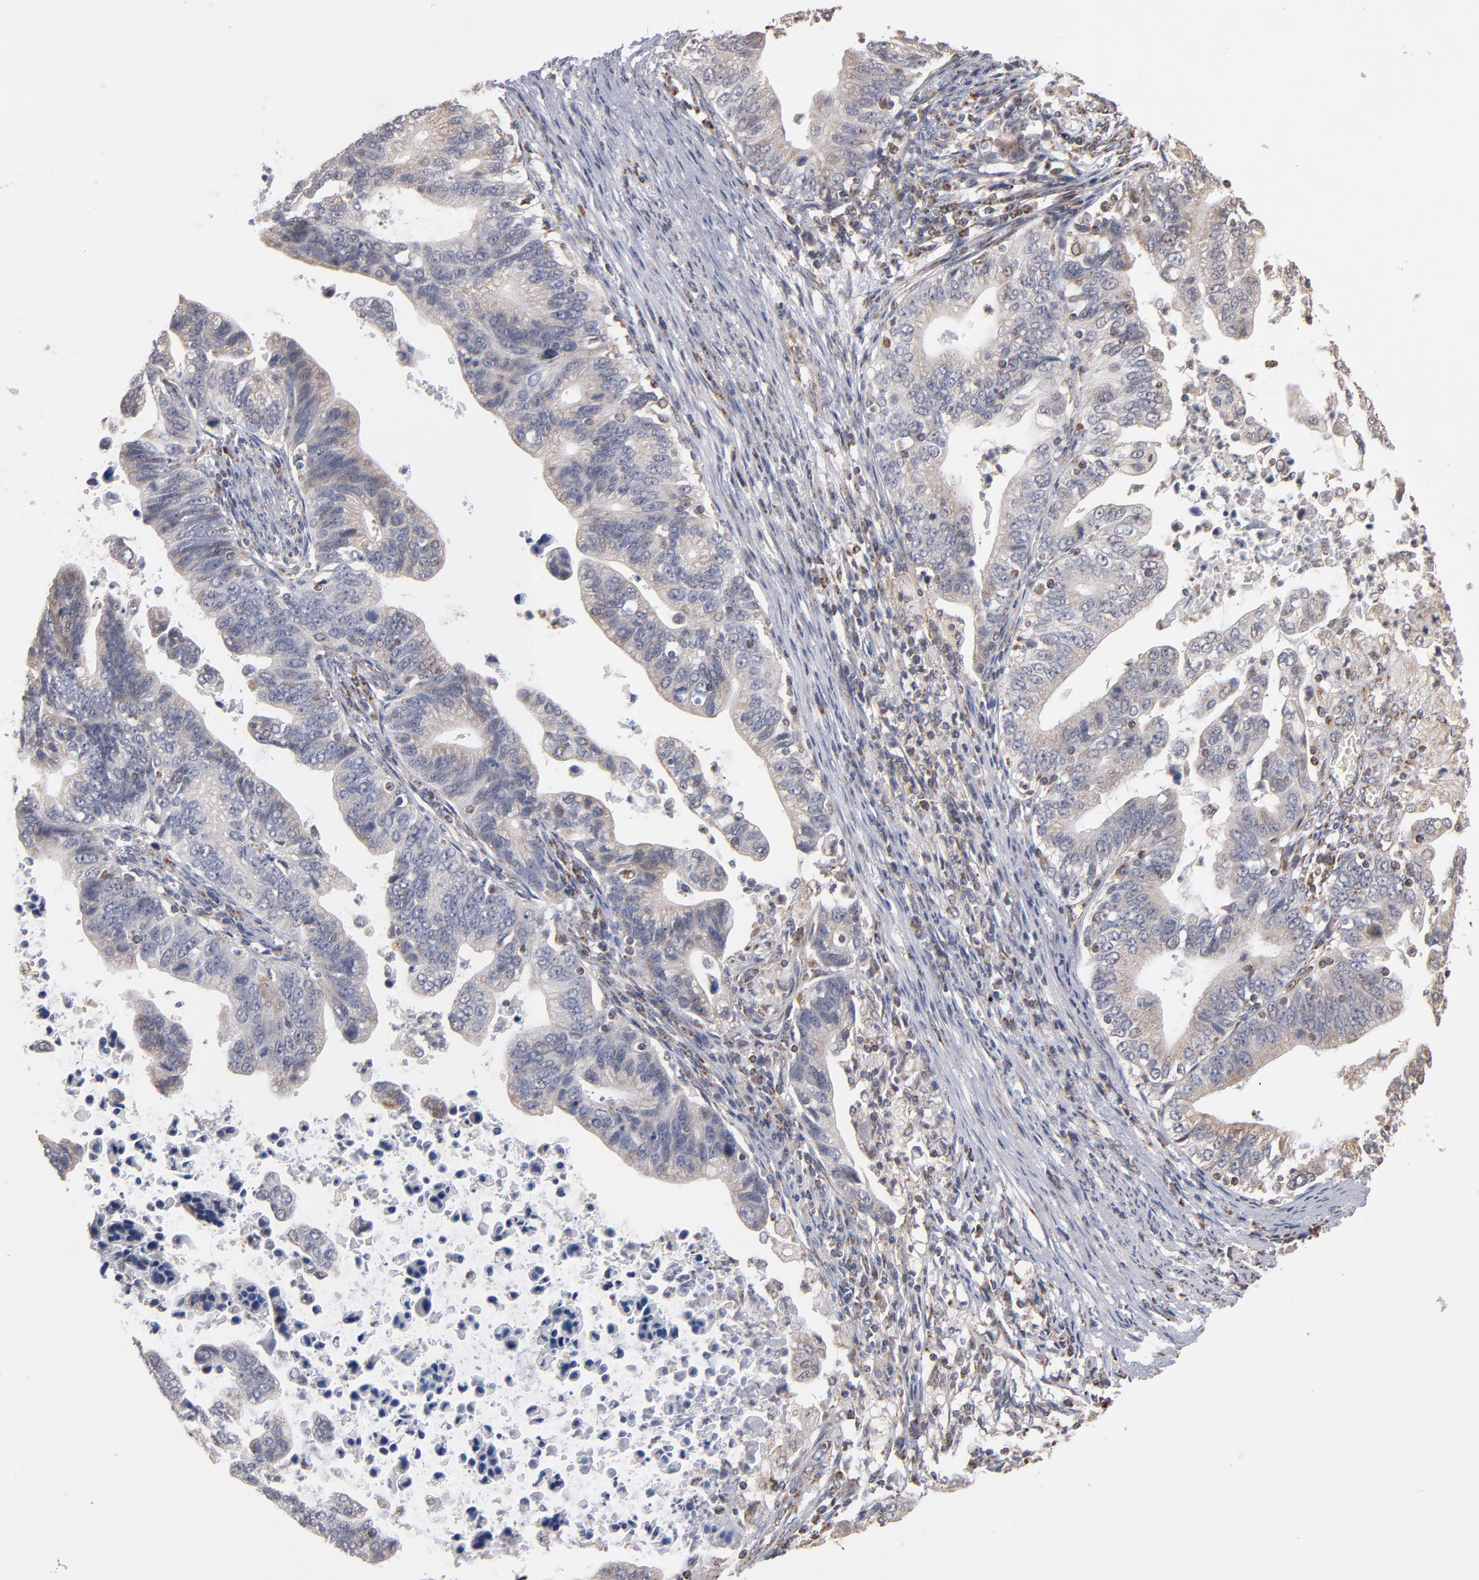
{"staining": {"intensity": "weak", "quantity": ">75%", "location": "cytoplasmic/membranous"}, "tissue": "stomach cancer", "cell_type": "Tumor cells", "image_type": "cancer", "snomed": [{"axis": "morphology", "description": "Adenocarcinoma, NOS"}, {"axis": "topography", "description": "Stomach, upper"}], "caption": "The photomicrograph shows staining of stomach cancer (adenocarcinoma), revealing weak cytoplasmic/membranous protein expression (brown color) within tumor cells.", "gene": "MIPOL1", "patient": {"sex": "female", "age": 50}}